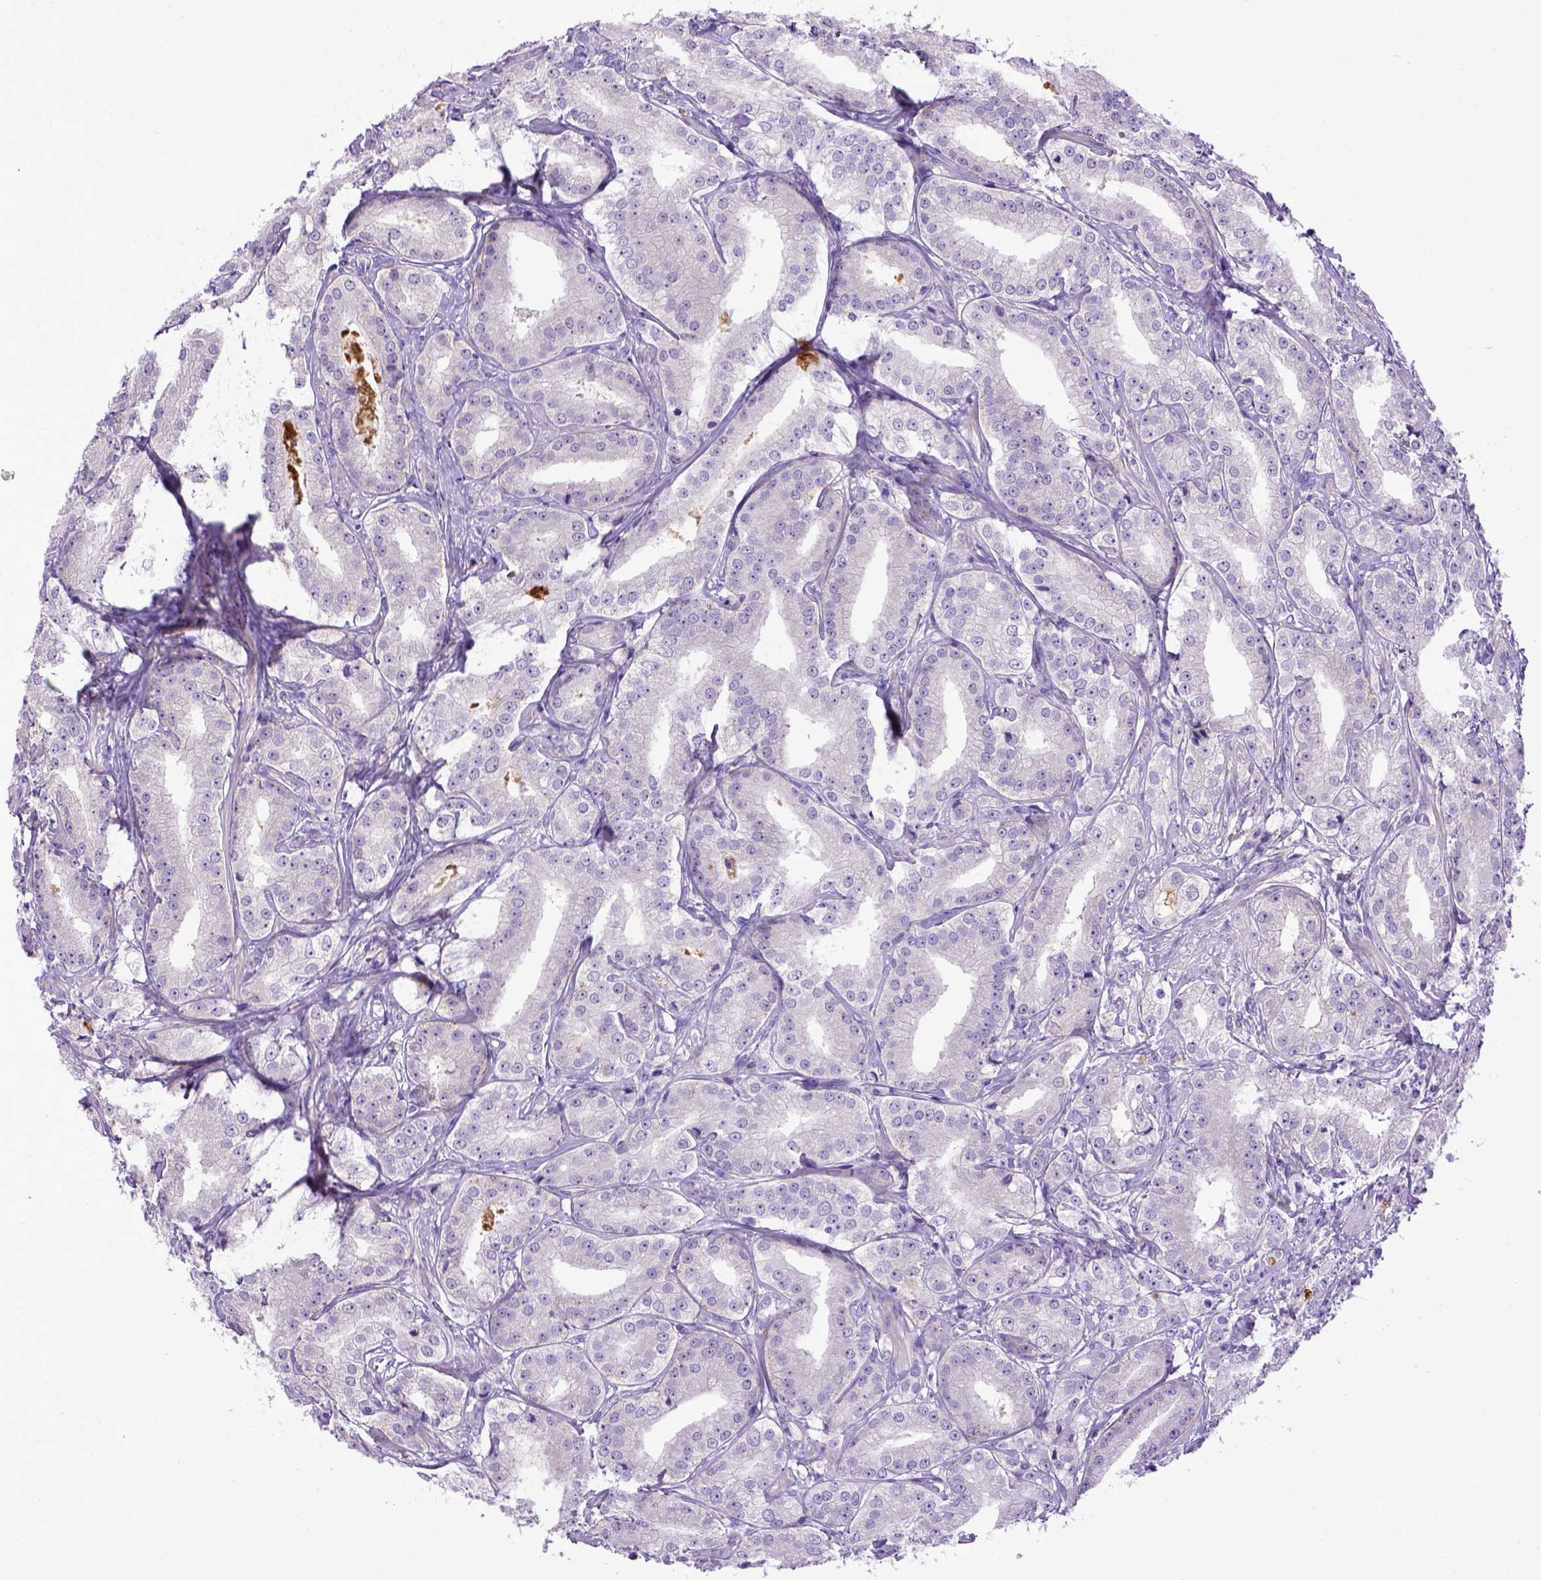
{"staining": {"intensity": "negative", "quantity": "none", "location": "none"}, "tissue": "prostate cancer", "cell_type": "Tumor cells", "image_type": "cancer", "snomed": [{"axis": "morphology", "description": "Adenocarcinoma, High grade"}, {"axis": "topography", "description": "Prostate"}], "caption": "Prostate cancer (adenocarcinoma (high-grade)) was stained to show a protein in brown. There is no significant staining in tumor cells.", "gene": "ADAM12", "patient": {"sex": "male", "age": 64}}